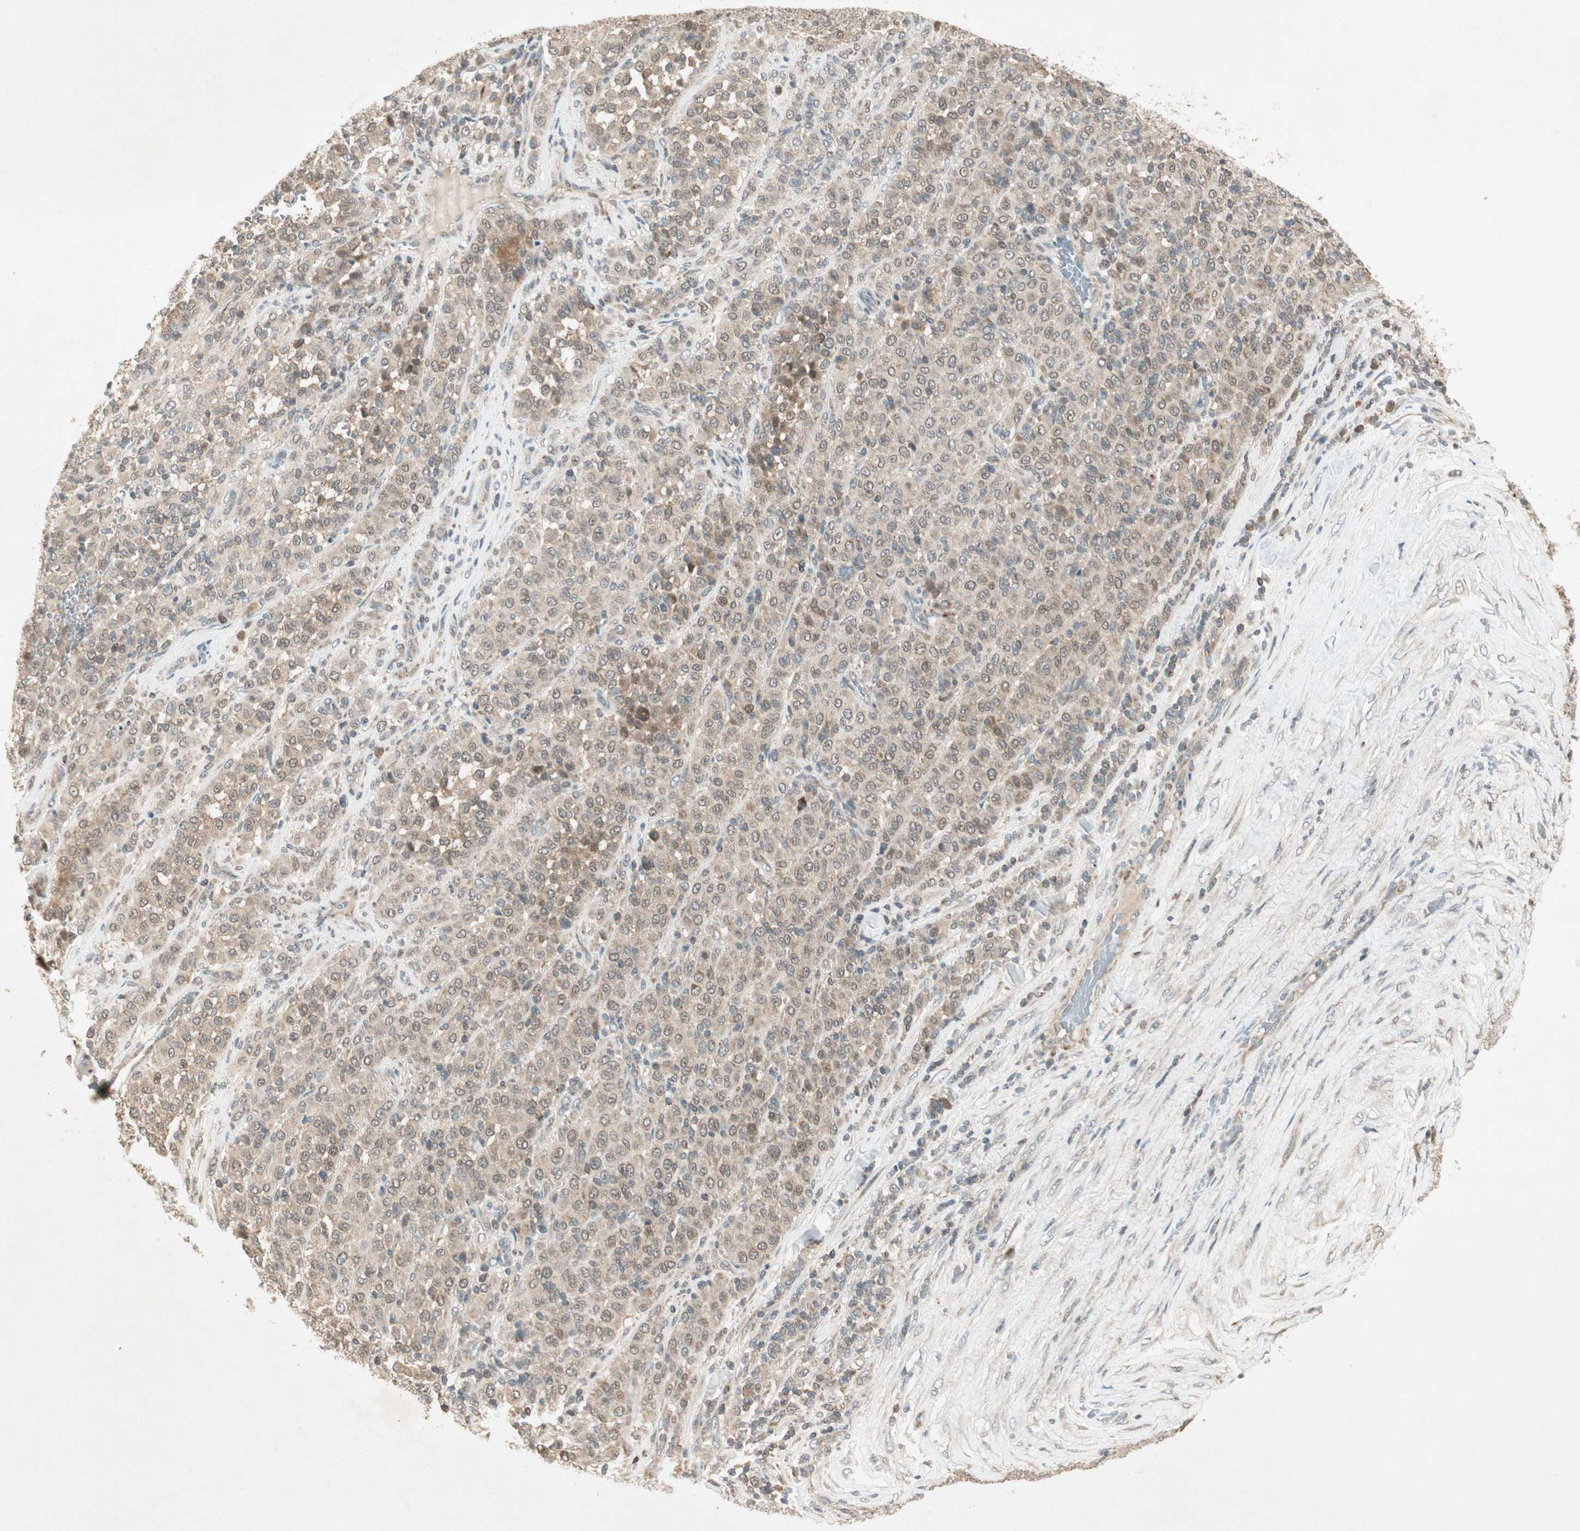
{"staining": {"intensity": "weak", "quantity": ">75%", "location": "cytoplasmic/membranous,nuclear"}, "tissue": "melanoma", "cell_type": "Tumor cells", "image_type": "cancer", "snomed": [{"axis": "morphology", "description": "Malignant melanoma, Metastatic site"}, {"axis": "topography", "description": "Pancreas"}], "caption": "Immunohistochemical staining of human malignant melanoma (metastatic site) shows weak cytoplasmic/membranous and nuclear protein staining in approximately >75% of tumor cells.", "gene": "USP2", "patient": {"sex": "female", "age": 30}}